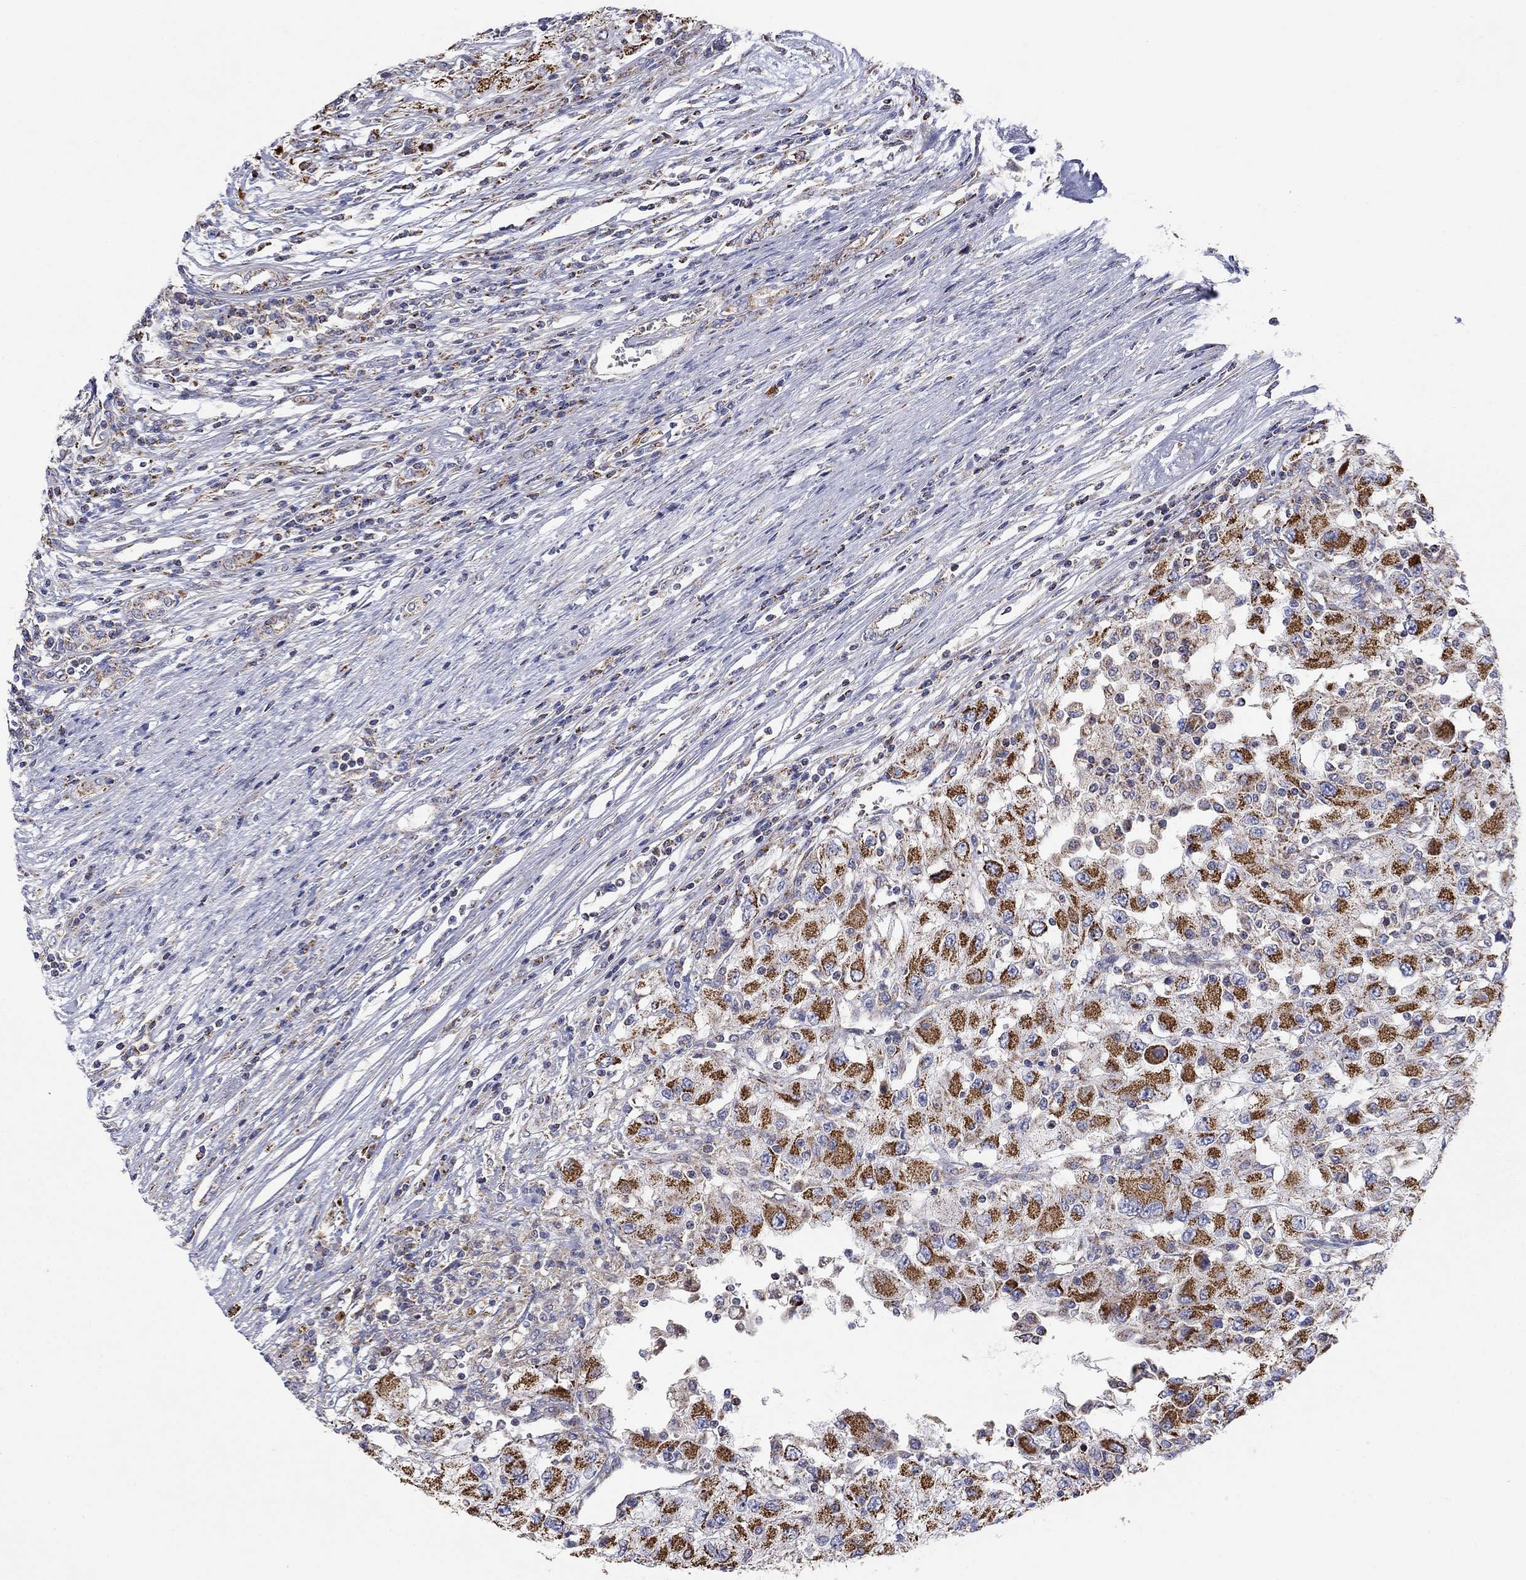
{"staining": {"intensity": "strong", "quantity": ">75%", "location": "cytoplasmic/membranous"}, "tissue": "renal cancer", "cell_type": "Tumor cells", "image_type": "cancer", "snomed": [{"axis": "morphology", "description": "Adenocarcinoma, NOS"}, {"axis": "topography", "description": "Kidney"}], "caption": "Adenocarcinoma (renal) was stained to show a protein in brown. There is high levels of strong cytoplasmic/membranous expression in approximately >75% of tumor cells.", "gene": "HPS5", "patient": {"sex": "female", "age": 67}}